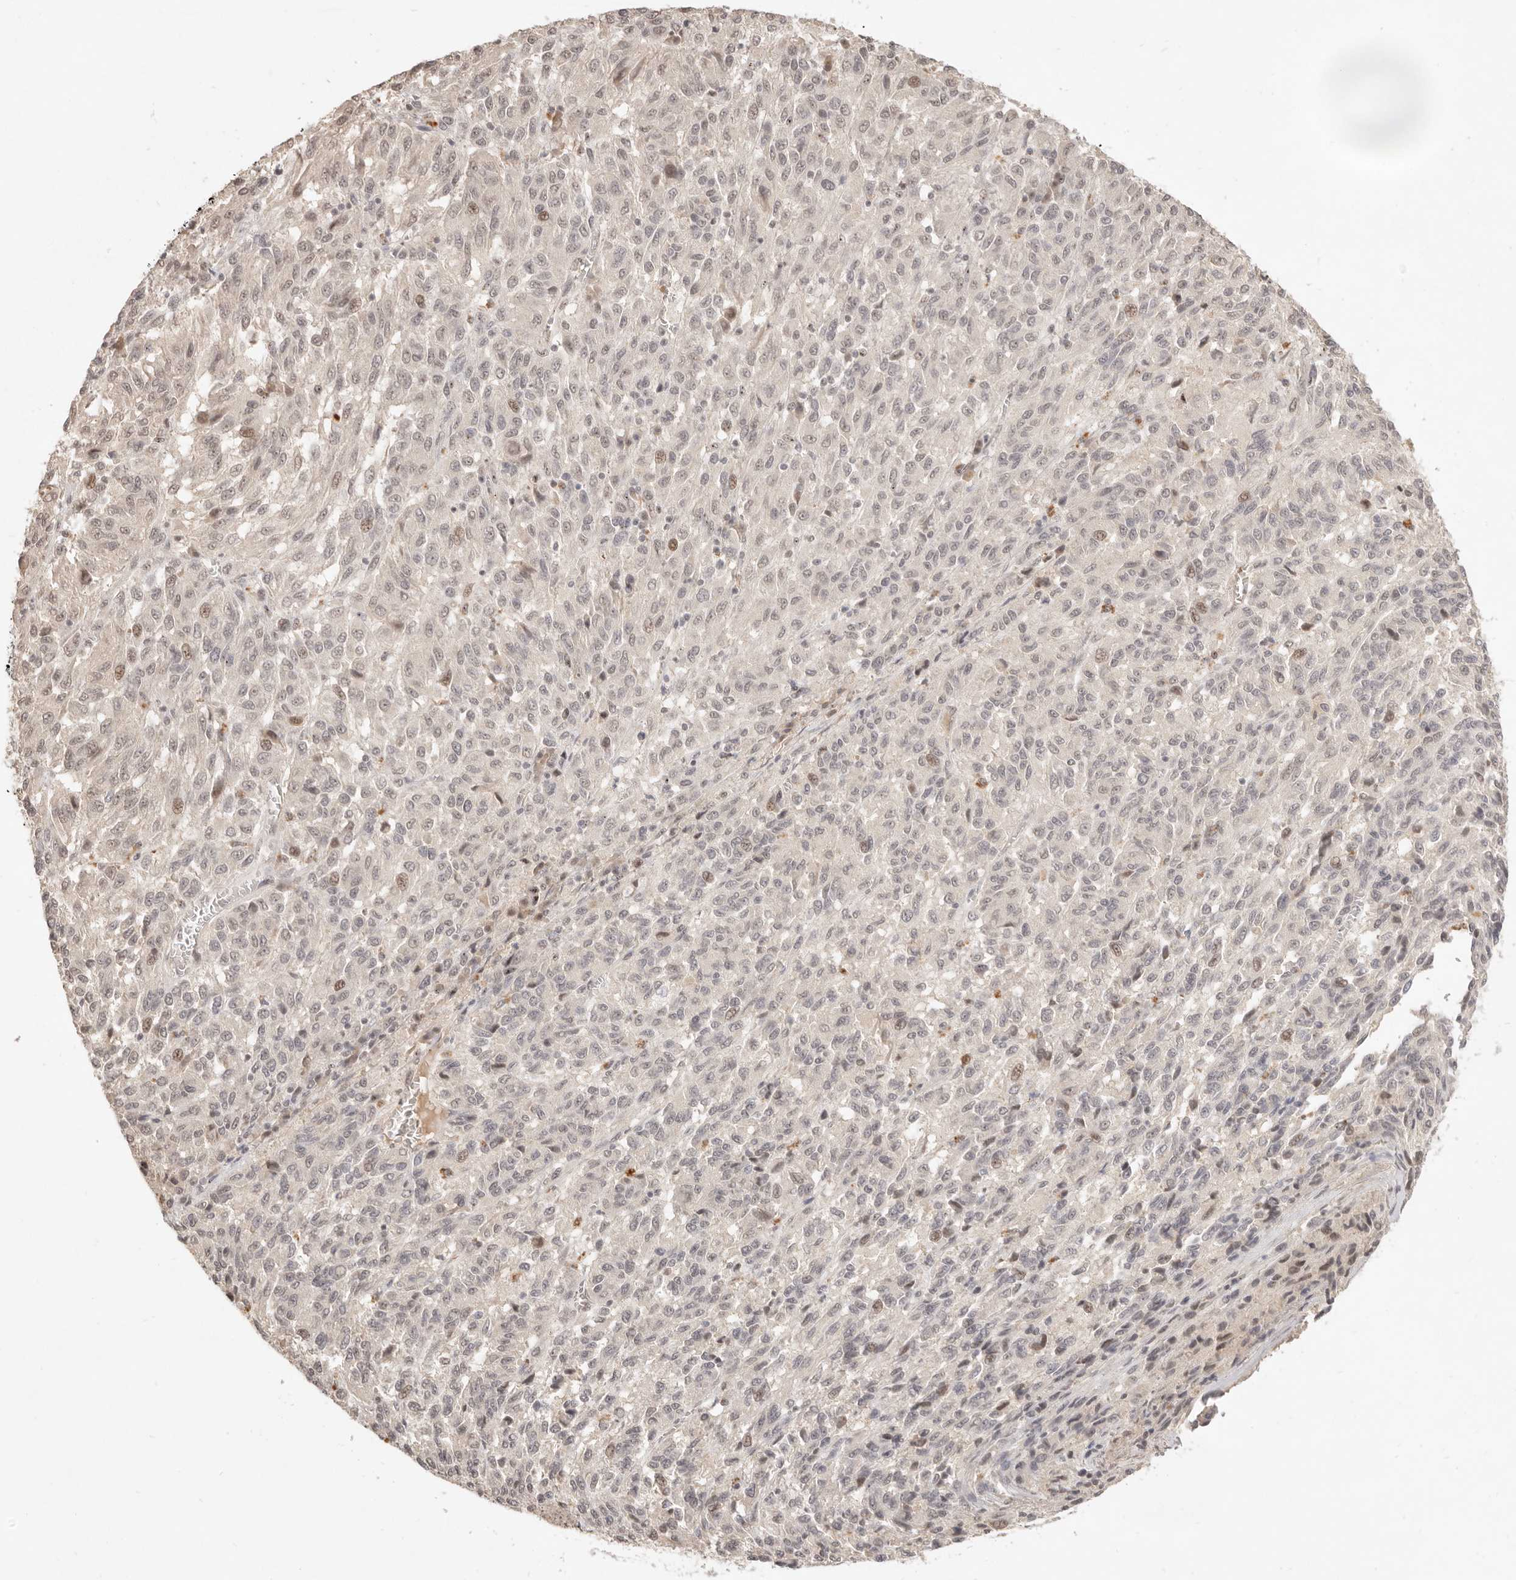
{"staining": {"intensity": "weak", "quantity": ">75%", "location": "nuclear"}, "tissue": "melanoma", "cell_type": "Tumor cells", "image_type": "cancer", "snomed": [{"axis": "morphology", "description": "Malignant melanoma, Metastatic site"}, {"axis": "topography", "description": "Lung"}], "caption": "This is a photomicrograph of immunohistochemistry staining of melanoma, which shows weak positivity in the nuclear of tumor cells.", "gene": "MEP1A", "patient": {"sex": "male", "age": 64}}